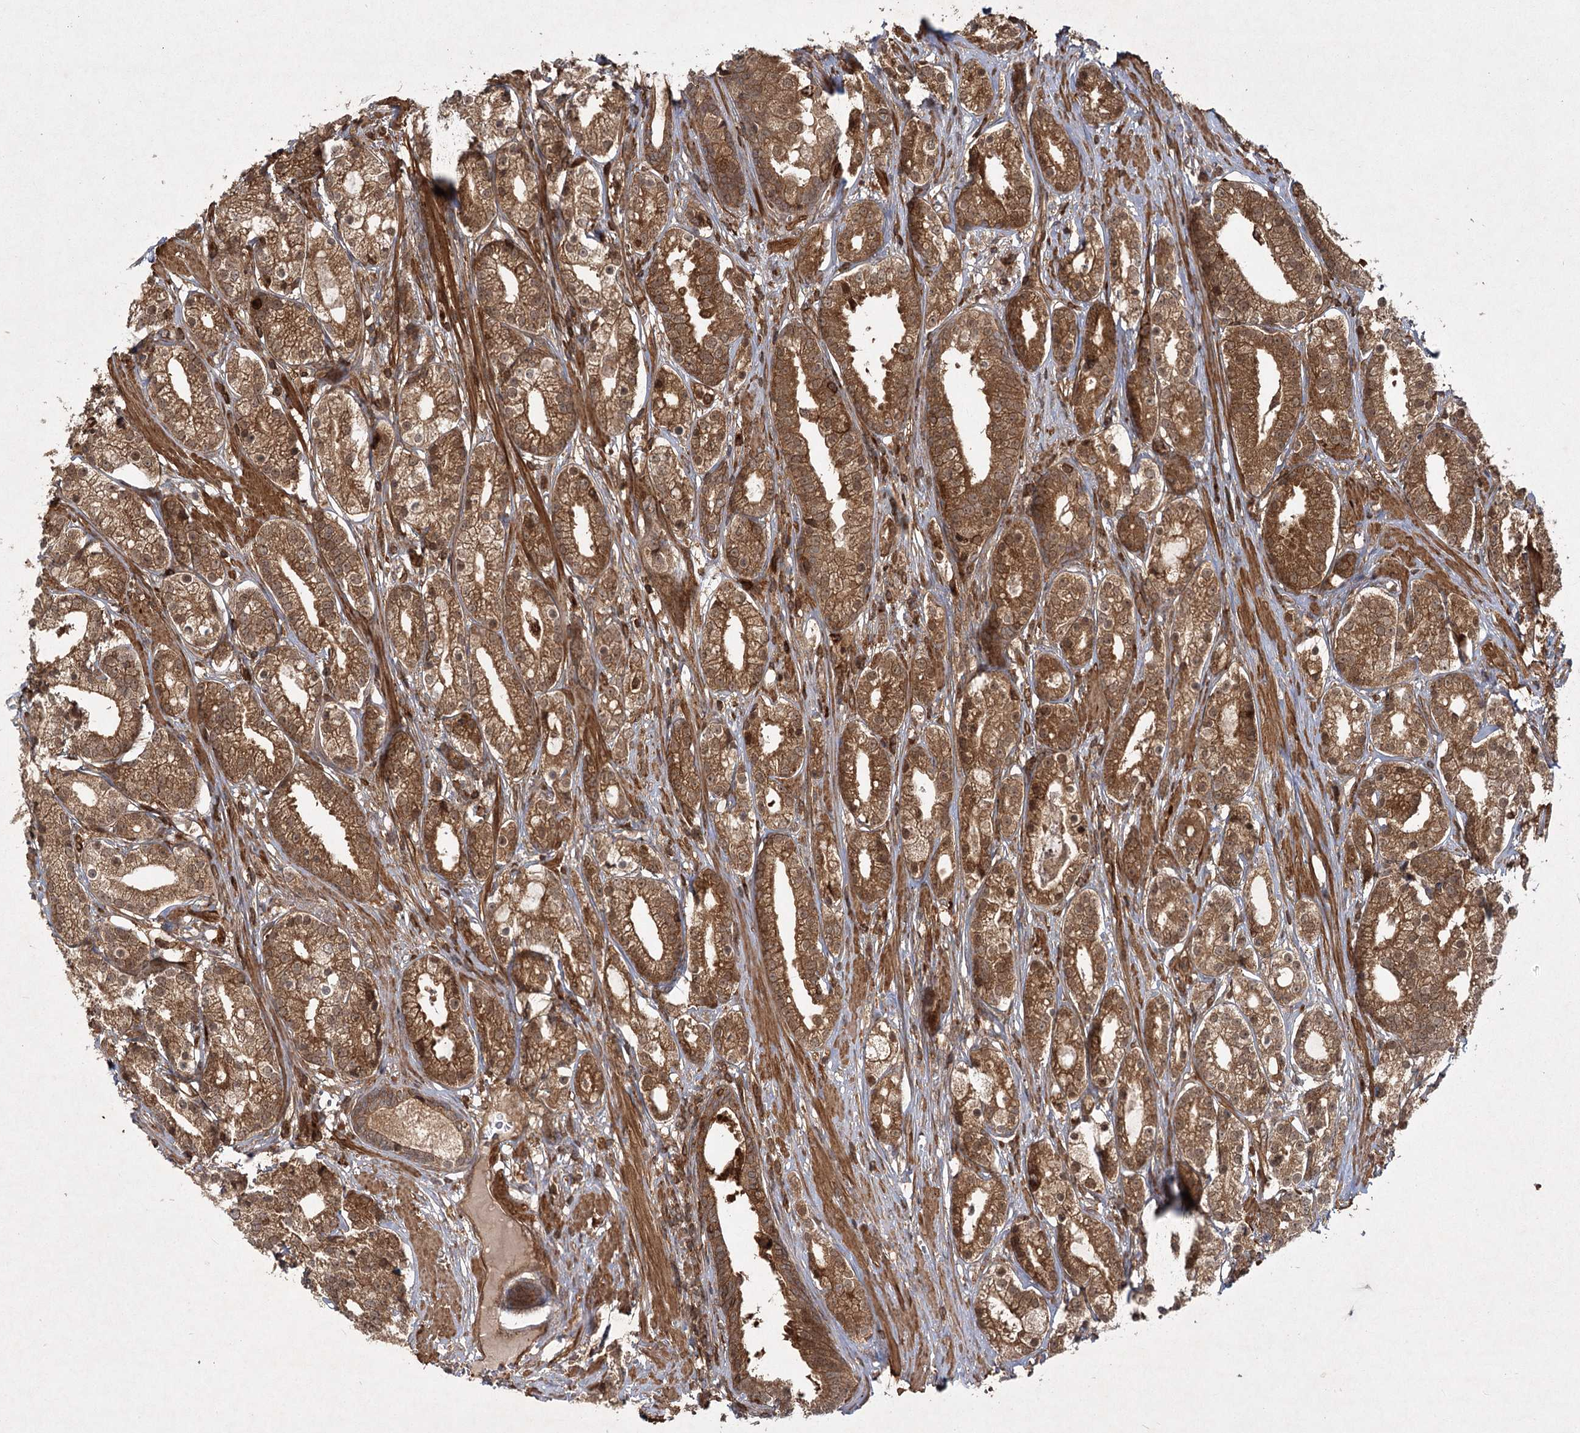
{"staining": {"intensity": "moderate", "quantity": ">75%", "location": "cytoplasmic/membranous,nuclear"}, "tissue": "prostate cancer", "cell_type": "Tumor cells", "image_type": "cancer", "snomed": [{"axis": "morphology", "description": "Adenocarcinoma, High grade"}, {"axis": "topography", "description": "Prostate"}], "caption": "This is an image of immunohistochemistry (IHC) staining of prostate adenocarcinoma (high-grade), which shows moderate positivity in the cytoplasmic/membranous and nuclear of tumor cells.", "gene": "MDFIC", "patient": {"sex": "male", "age": 69}}